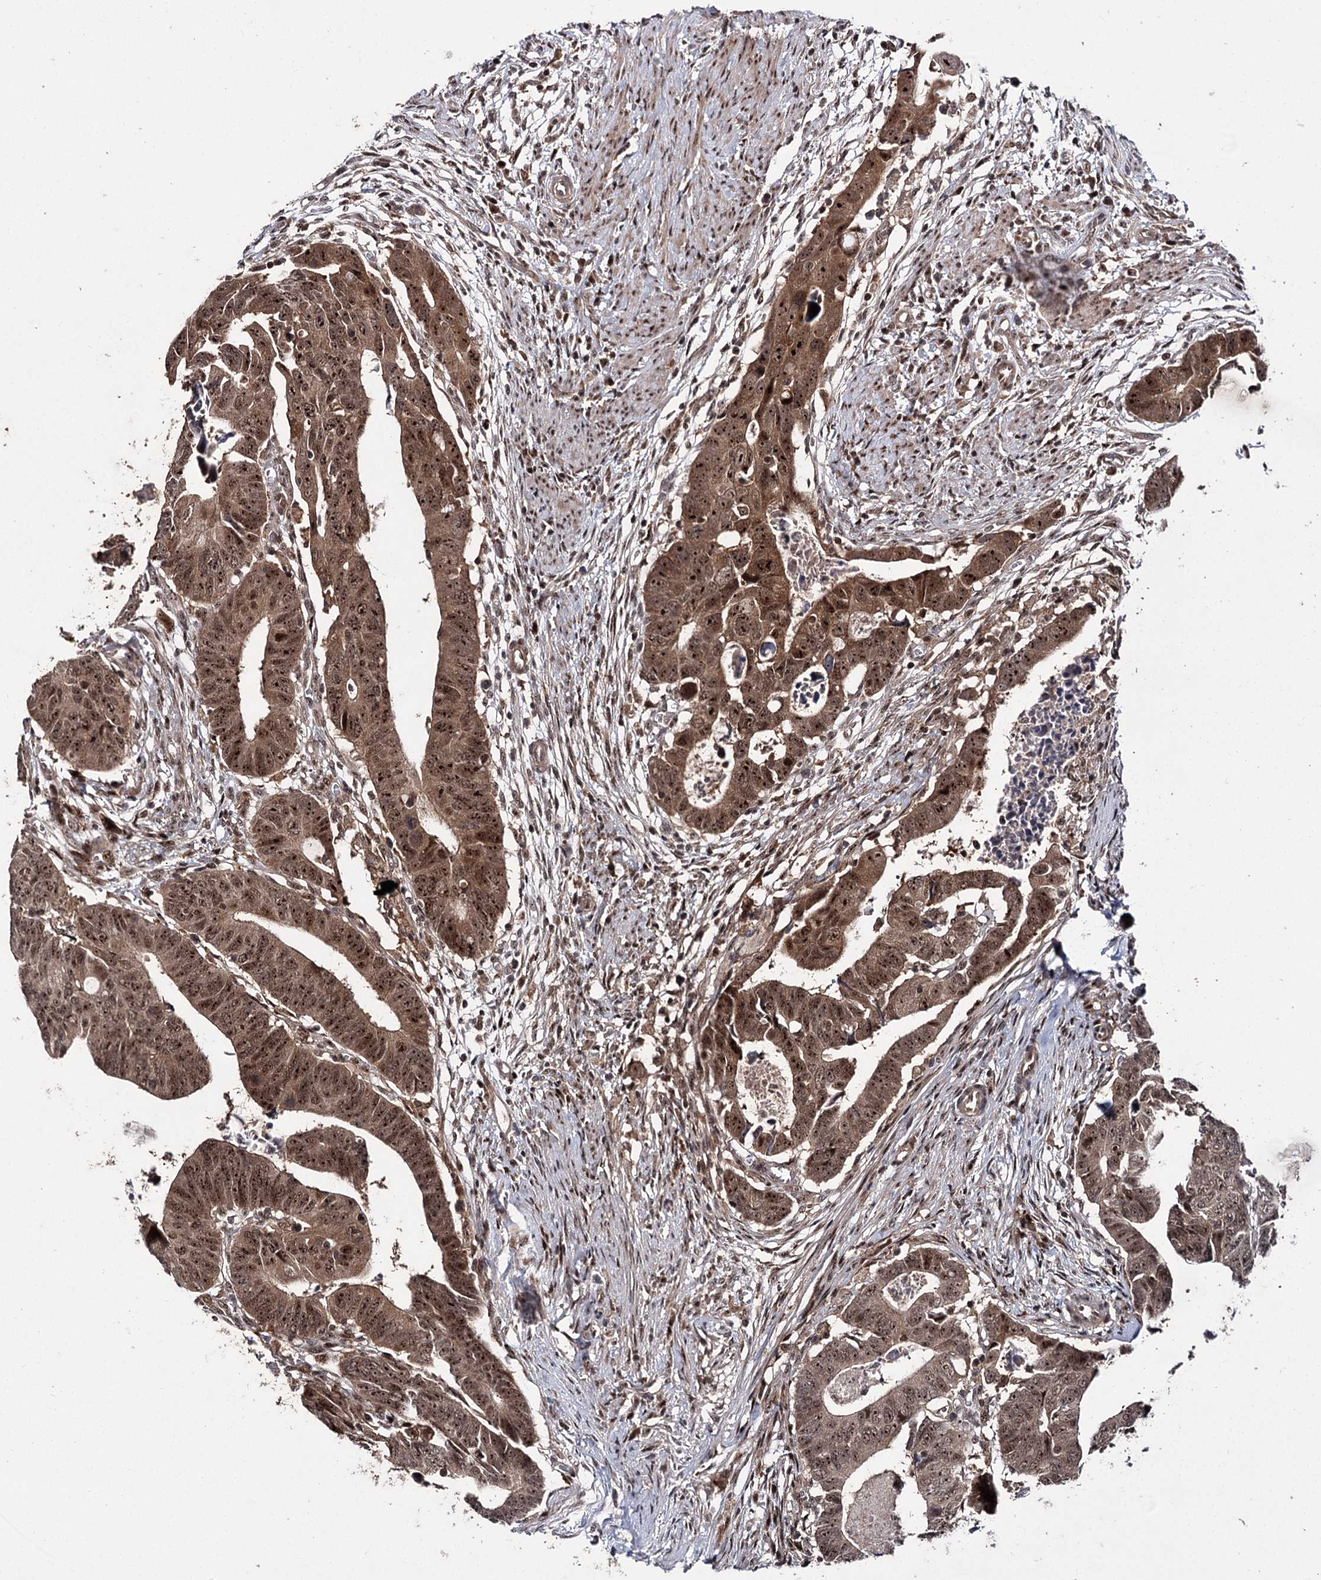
{"staining": {"intensity": "strong", "quantity": ">75%", "location": "cytoplasmic/membranous,nuclear"}, "tissue": "colorectal cancer", "cell_type": "Tumor cells", "image_type": "cancer", "snomed": [{"axis": "morphology", "description": "Adenocarcinoma, NOS"}, {"axis": "topography", "description": "Rectum"}], "caption": "Protein staining demonstrates strong cytoplasmic/membranous and nuclear positivity in approximately >75% of tumor cells in colorectal cancer (adenocarcinoma). (Brightfield microscopy of DAB IHC at high magnification).", "gene": "MKNK2", "patient": {"sex": "female", "age": 65}}